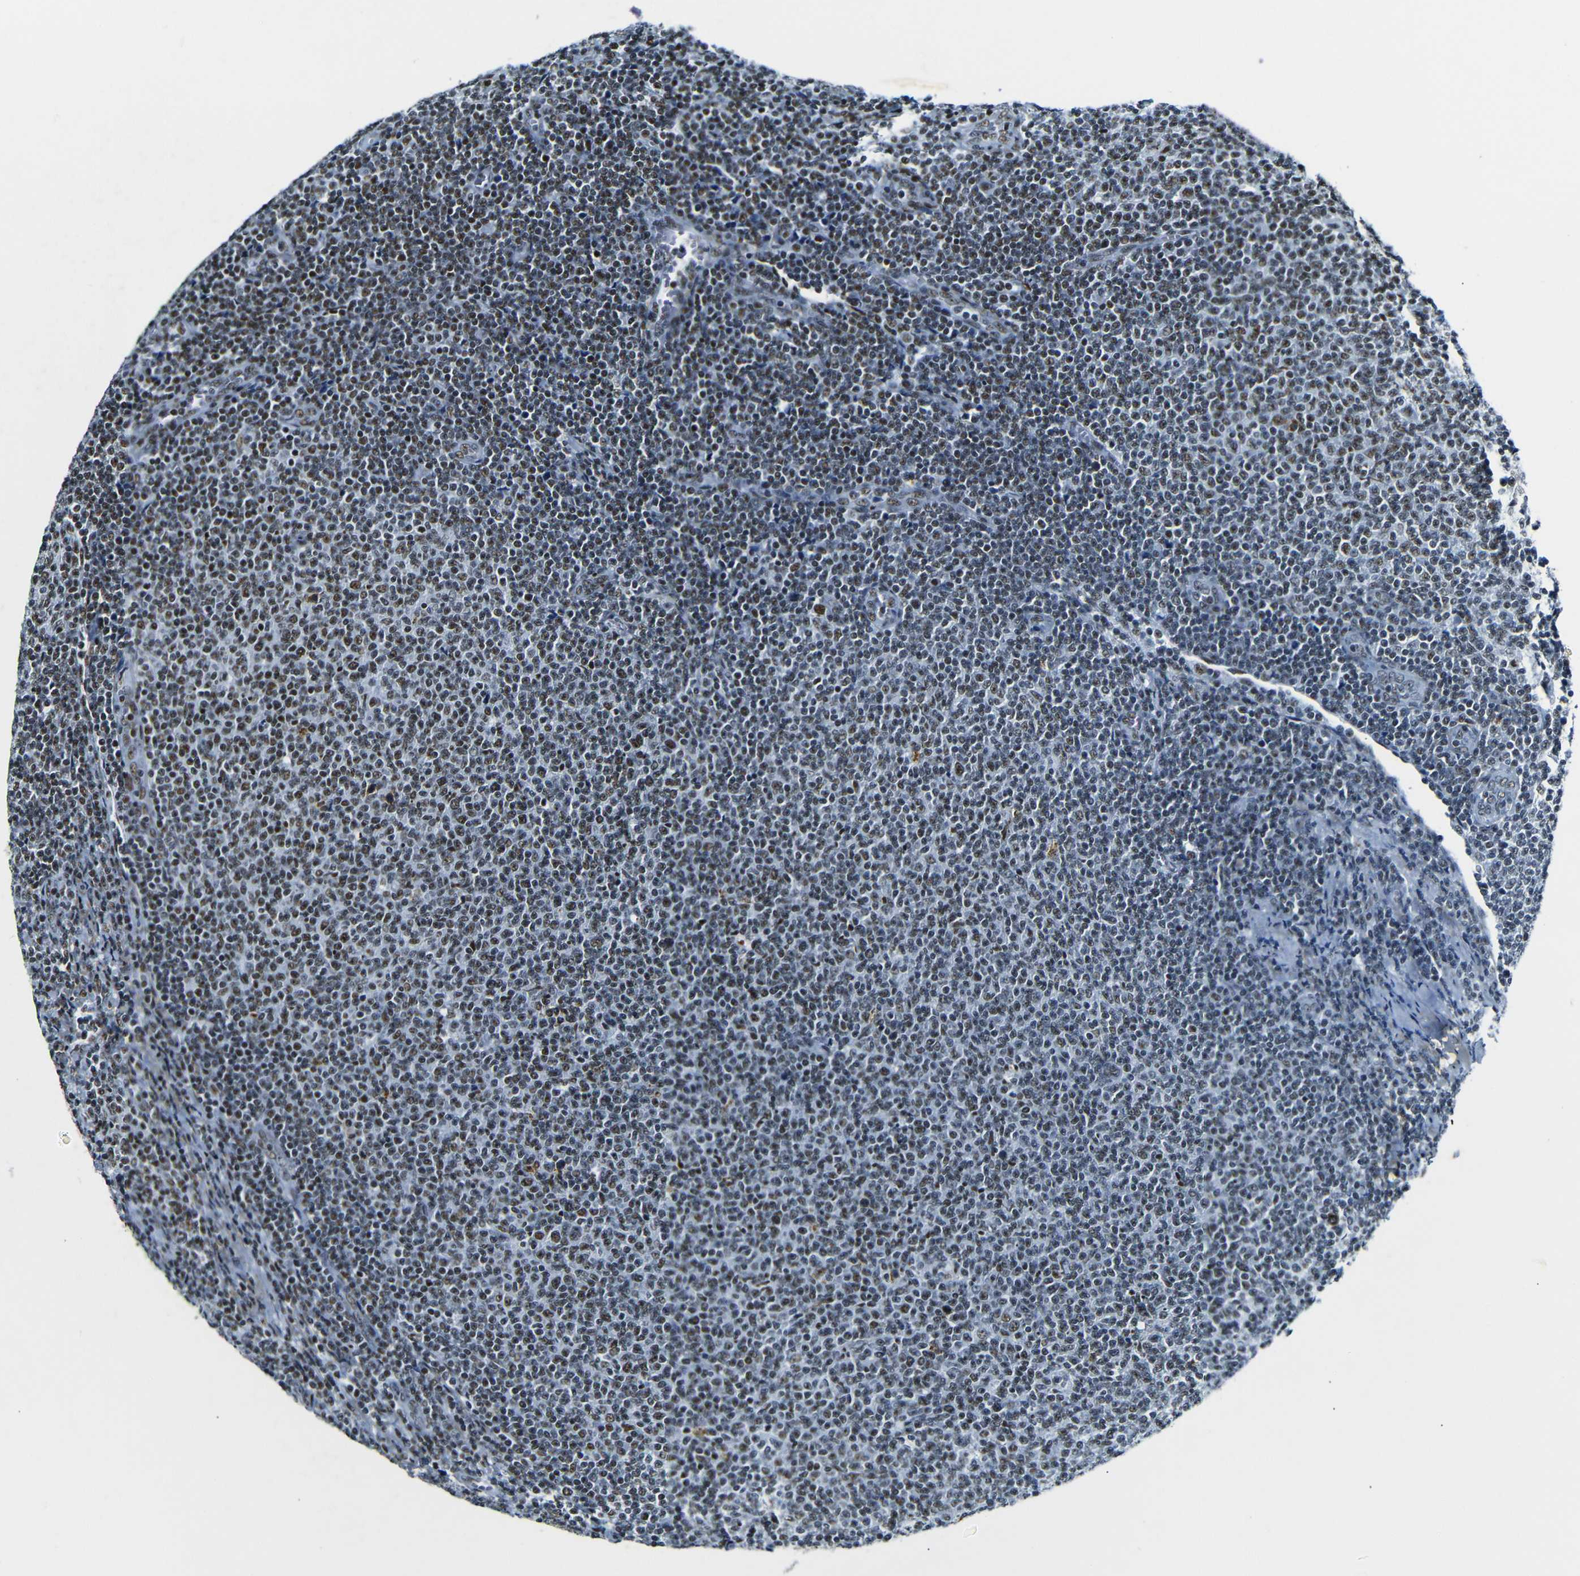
{"staining": {"intensity": "strong", "quantity": "25%-75%", "location": "nuclear"}, "tissue": "lymphoma", "cell_type": "Tumor cells", "image_type": "cancer", "snomed": [{"axis": "morphology", "description": "Malignant lymphoma, non-Hodgkin's type, Low grade"}, {"axis": "topography", "description": "Lymph node"}], "caption": "A high-resolution photomicrograph shows immunohistochemistry staining of low-grade malignant lymphoma, non-Hodgkin's type, which shows strong nuclear staining in approximately 25%-75% of tumor cells. The staining is performed using DAB brown chromogen to label protein expression. The nuclei are counter-stained blue using hematoxylin.", "gene": "SRSF1", "patient": {"sex": "male", "age": 66}}